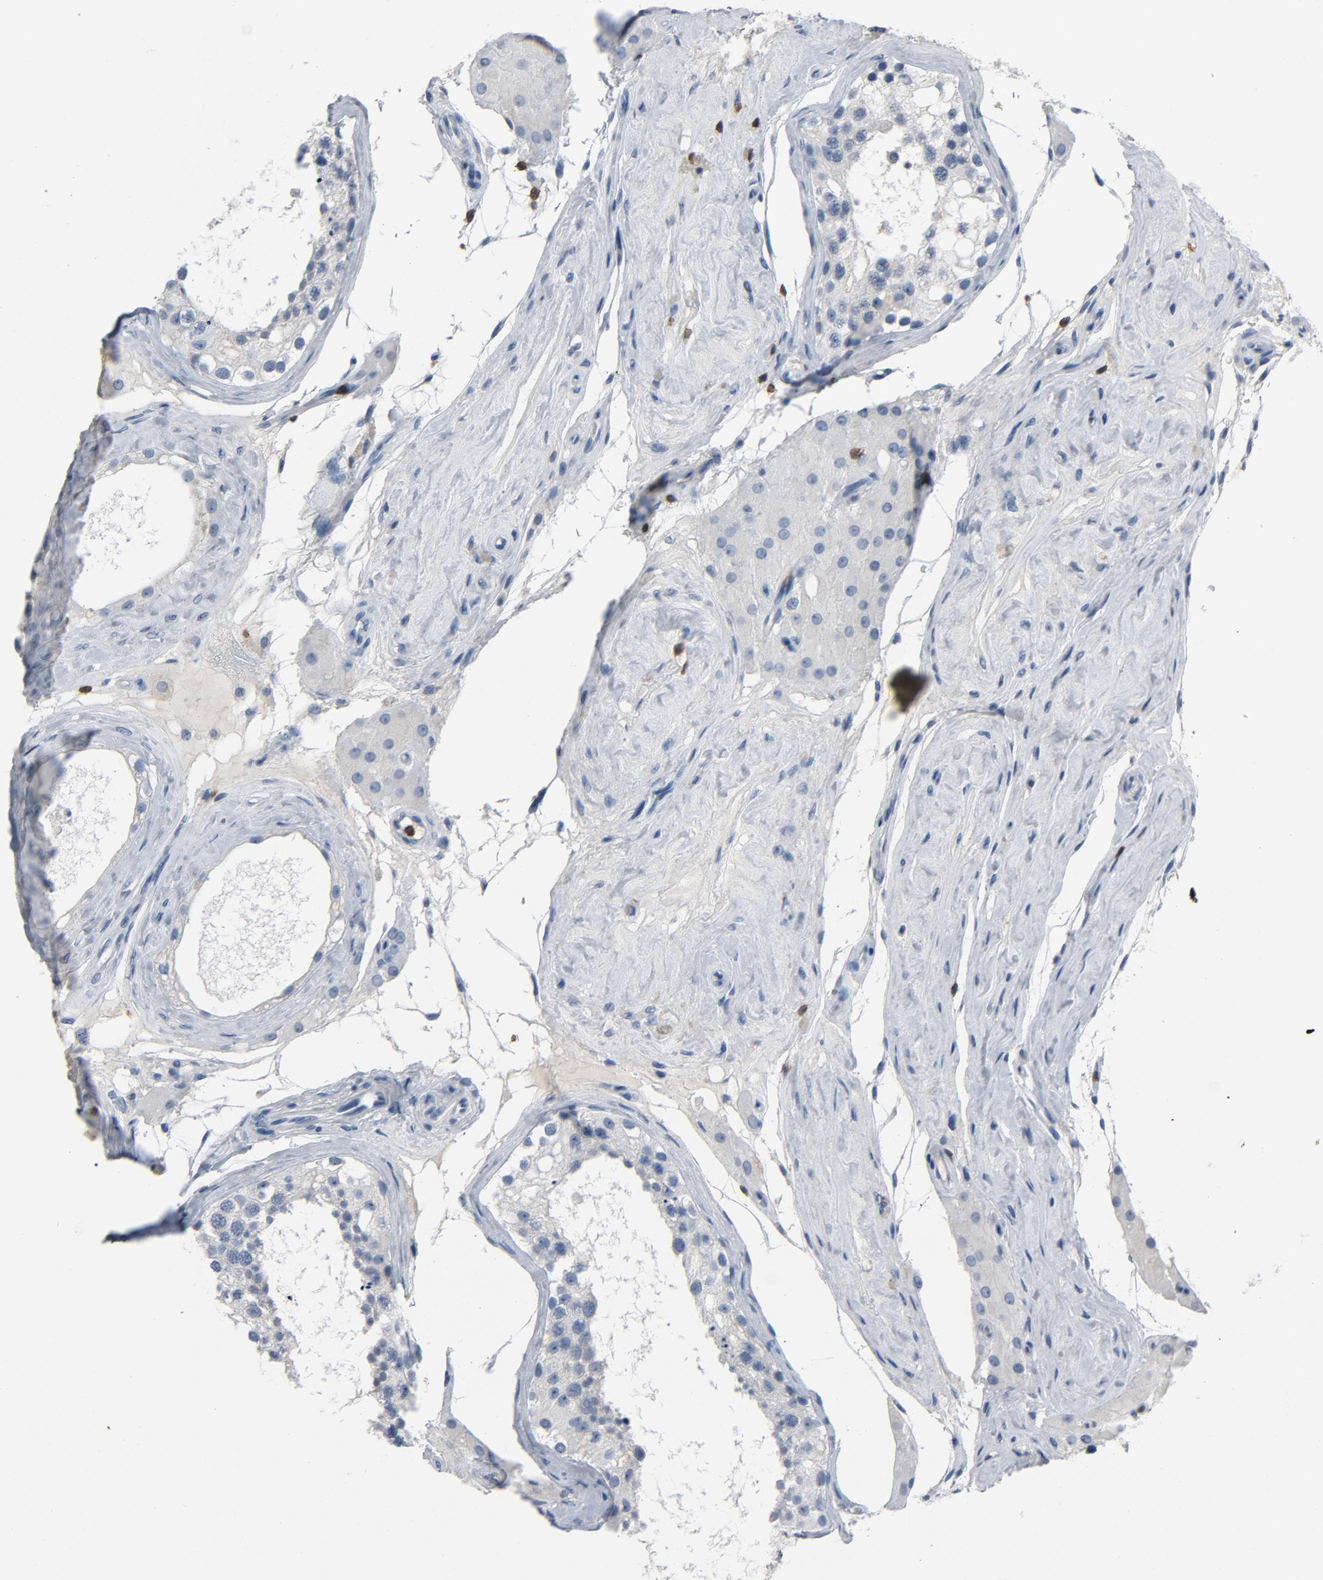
{"staining": {"intensity": "negative", "quantity": "none", "location": "none"}, "tissue": "testis", "cell_type": "Cells in seminiferous ducts", "image_type": "normal", "snomed": [{"axis": "morphology", "description": "Normal tissue, NOS"}, {"axis": "topography", "description": "Testis"}], "caption": "This photomicrograph is of benign testis stained with immunohistochemistry to label a protein in brown with the nuclei are counter-stained blue. There is no staining in cells in seminiferous ducts.", "gene": "LCK", "patient": {"sex": "male", "age": 68}}